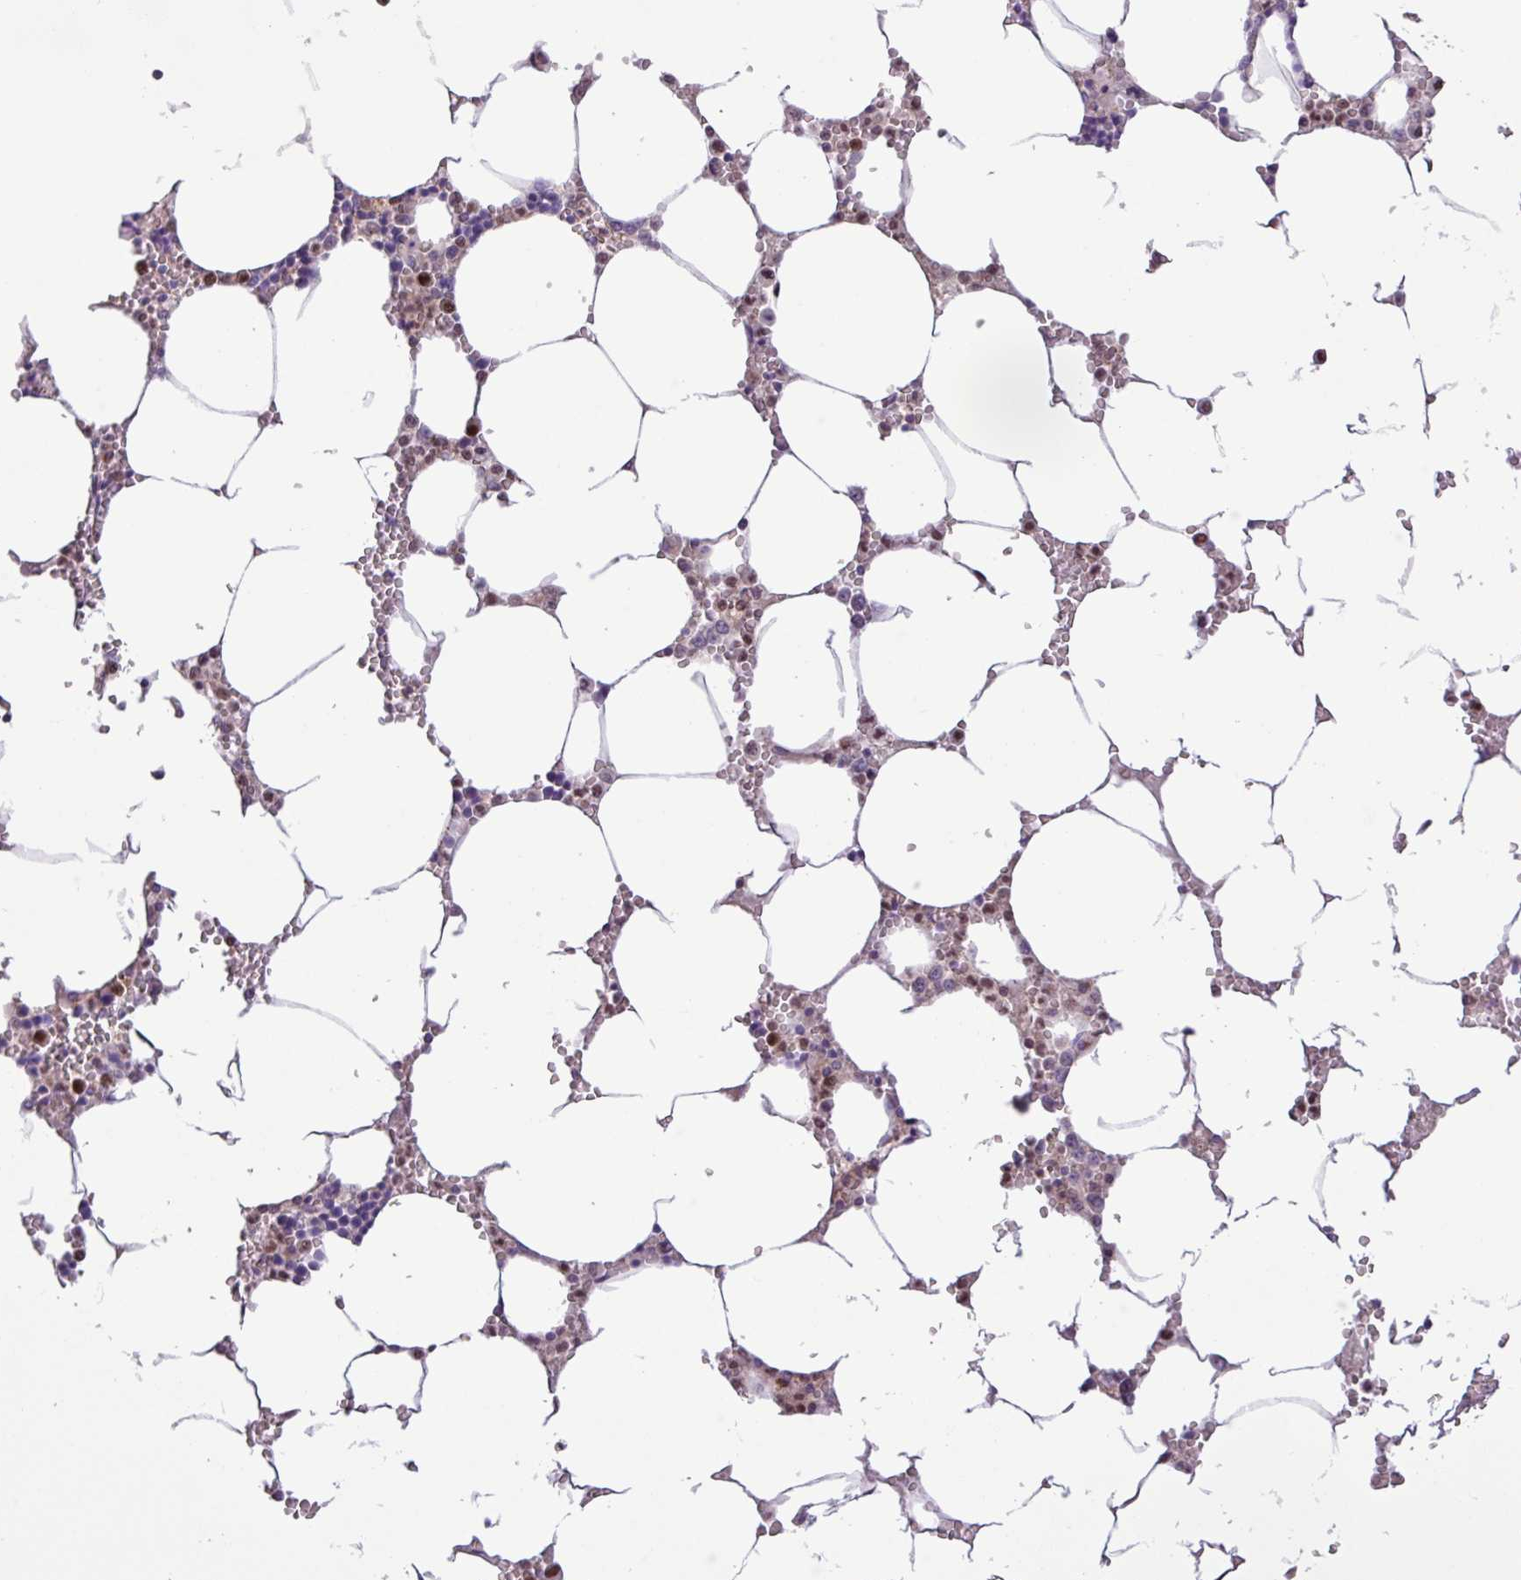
{"staining": {"intensity": "moderate", "quantity": "<25%", "location": "cytoplasmic/membranous,nuclear"}, "tissue": "bone marrow", "cell_type": "Hematopoietic cells", "image_type": "normal", "snomed": [{"axis": "morphology", "description": "Normal tissue, NOS"}, {"axis": "topography", "description": "Bone marrow"}], "caption": "Protein expression analysis of benign human bone marrow reveals moderate cytoplasmic/membranous,nuclear positivity in approximately <25% of hematopoietic cells.", "gene": "CNTRL", "patient": {"sex": "male", "age": 70}}